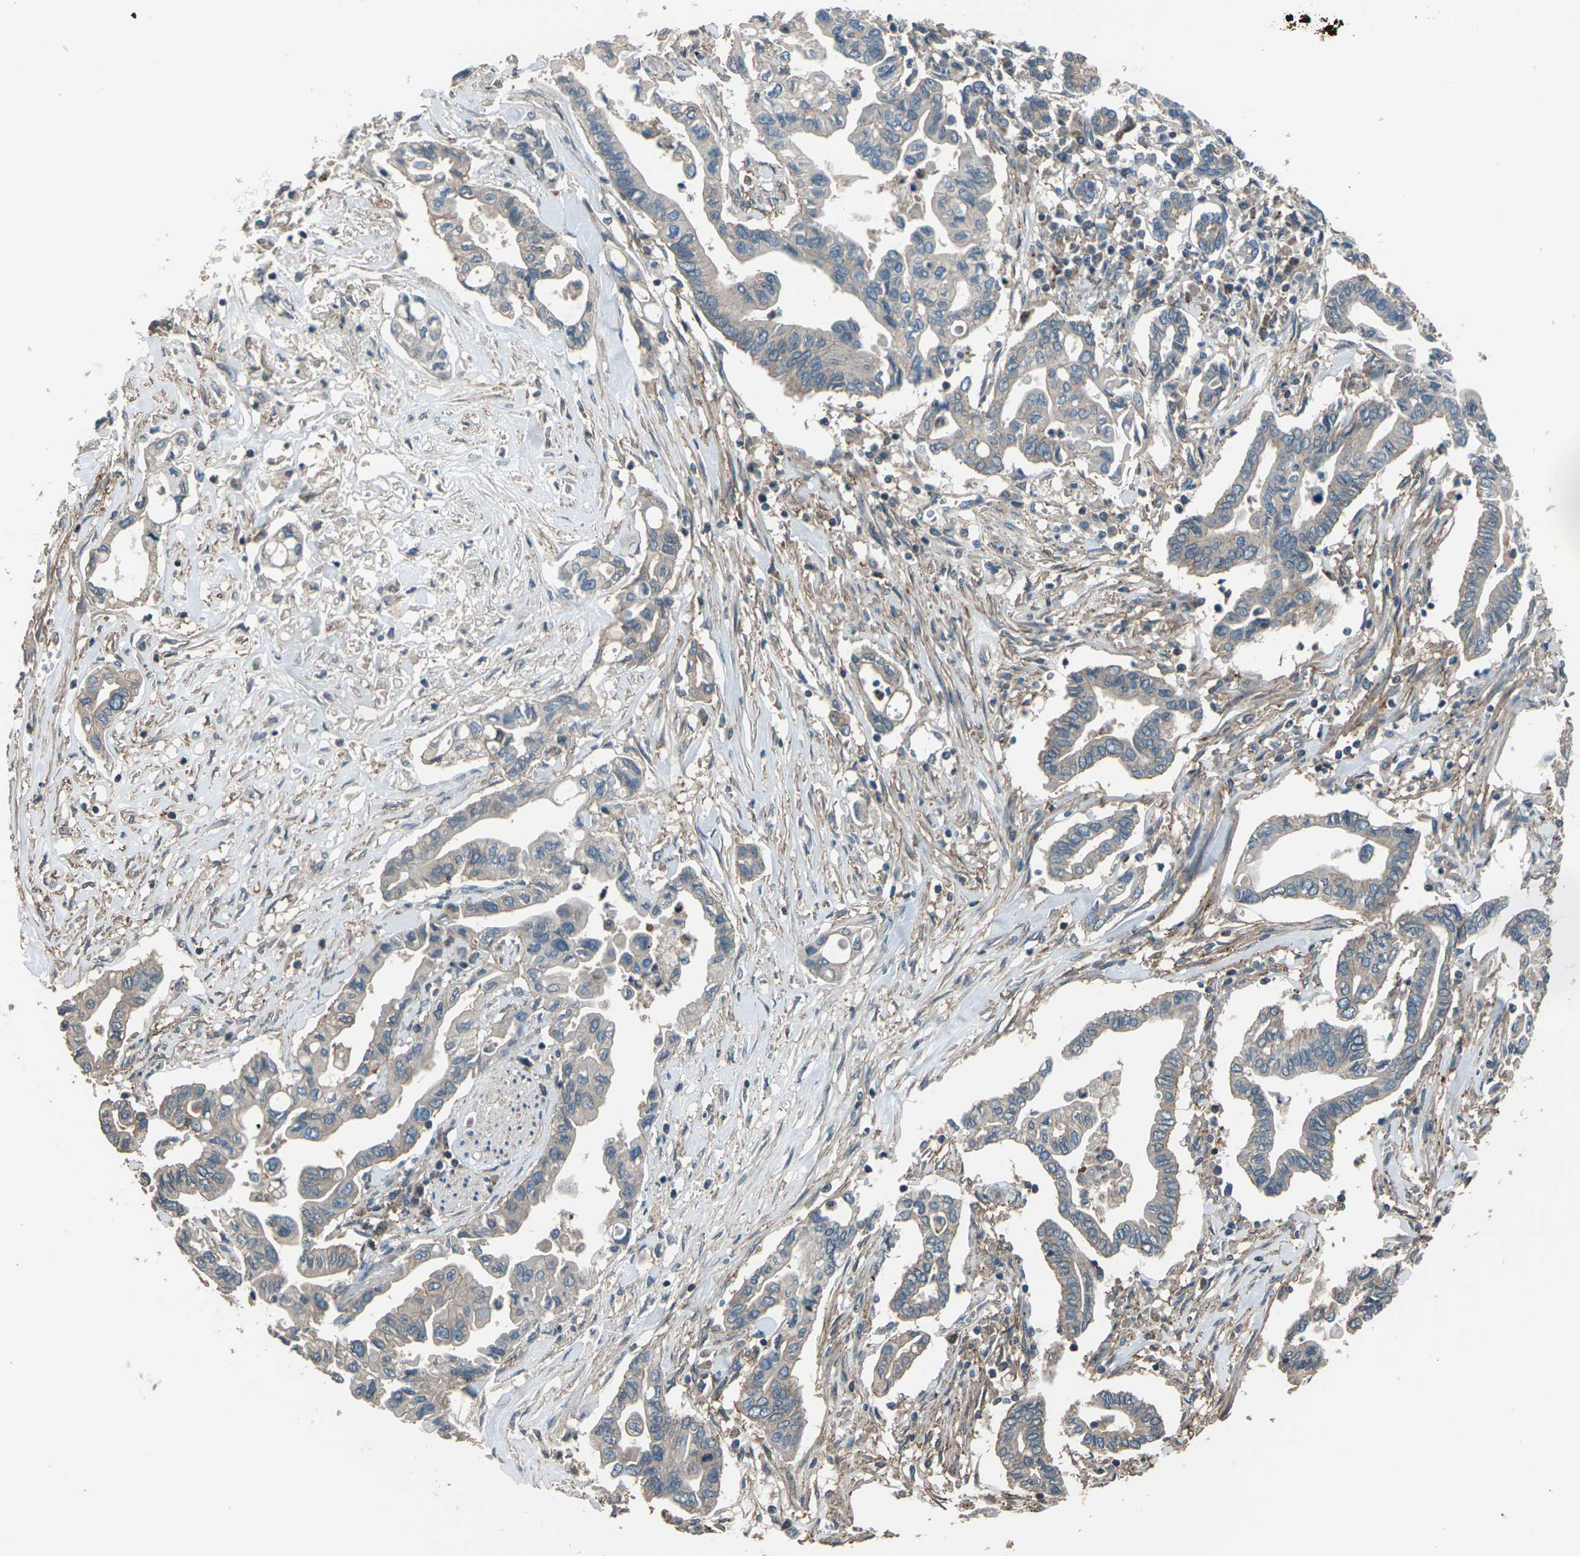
{"staining": {"intensity": "weak", "quantity": "<25%", "location": "cytoplasmic/membranous"}, "tissue": "pancreatic cancer", "cell_type": "Tumor cells", "image_type": "cancer", "snomed": [{"axis": "morphology", "description": "Adenocarcinoma, NOS"}, {"axis": "topography", "description": "Pancreas"}], "caption": "The IHC micrograph has no significant expression in tumor cells of pancreatic adenocarcinoma tissue.", "gene": "CMTM4", "patient": {"sex": "female", "age": 57}}